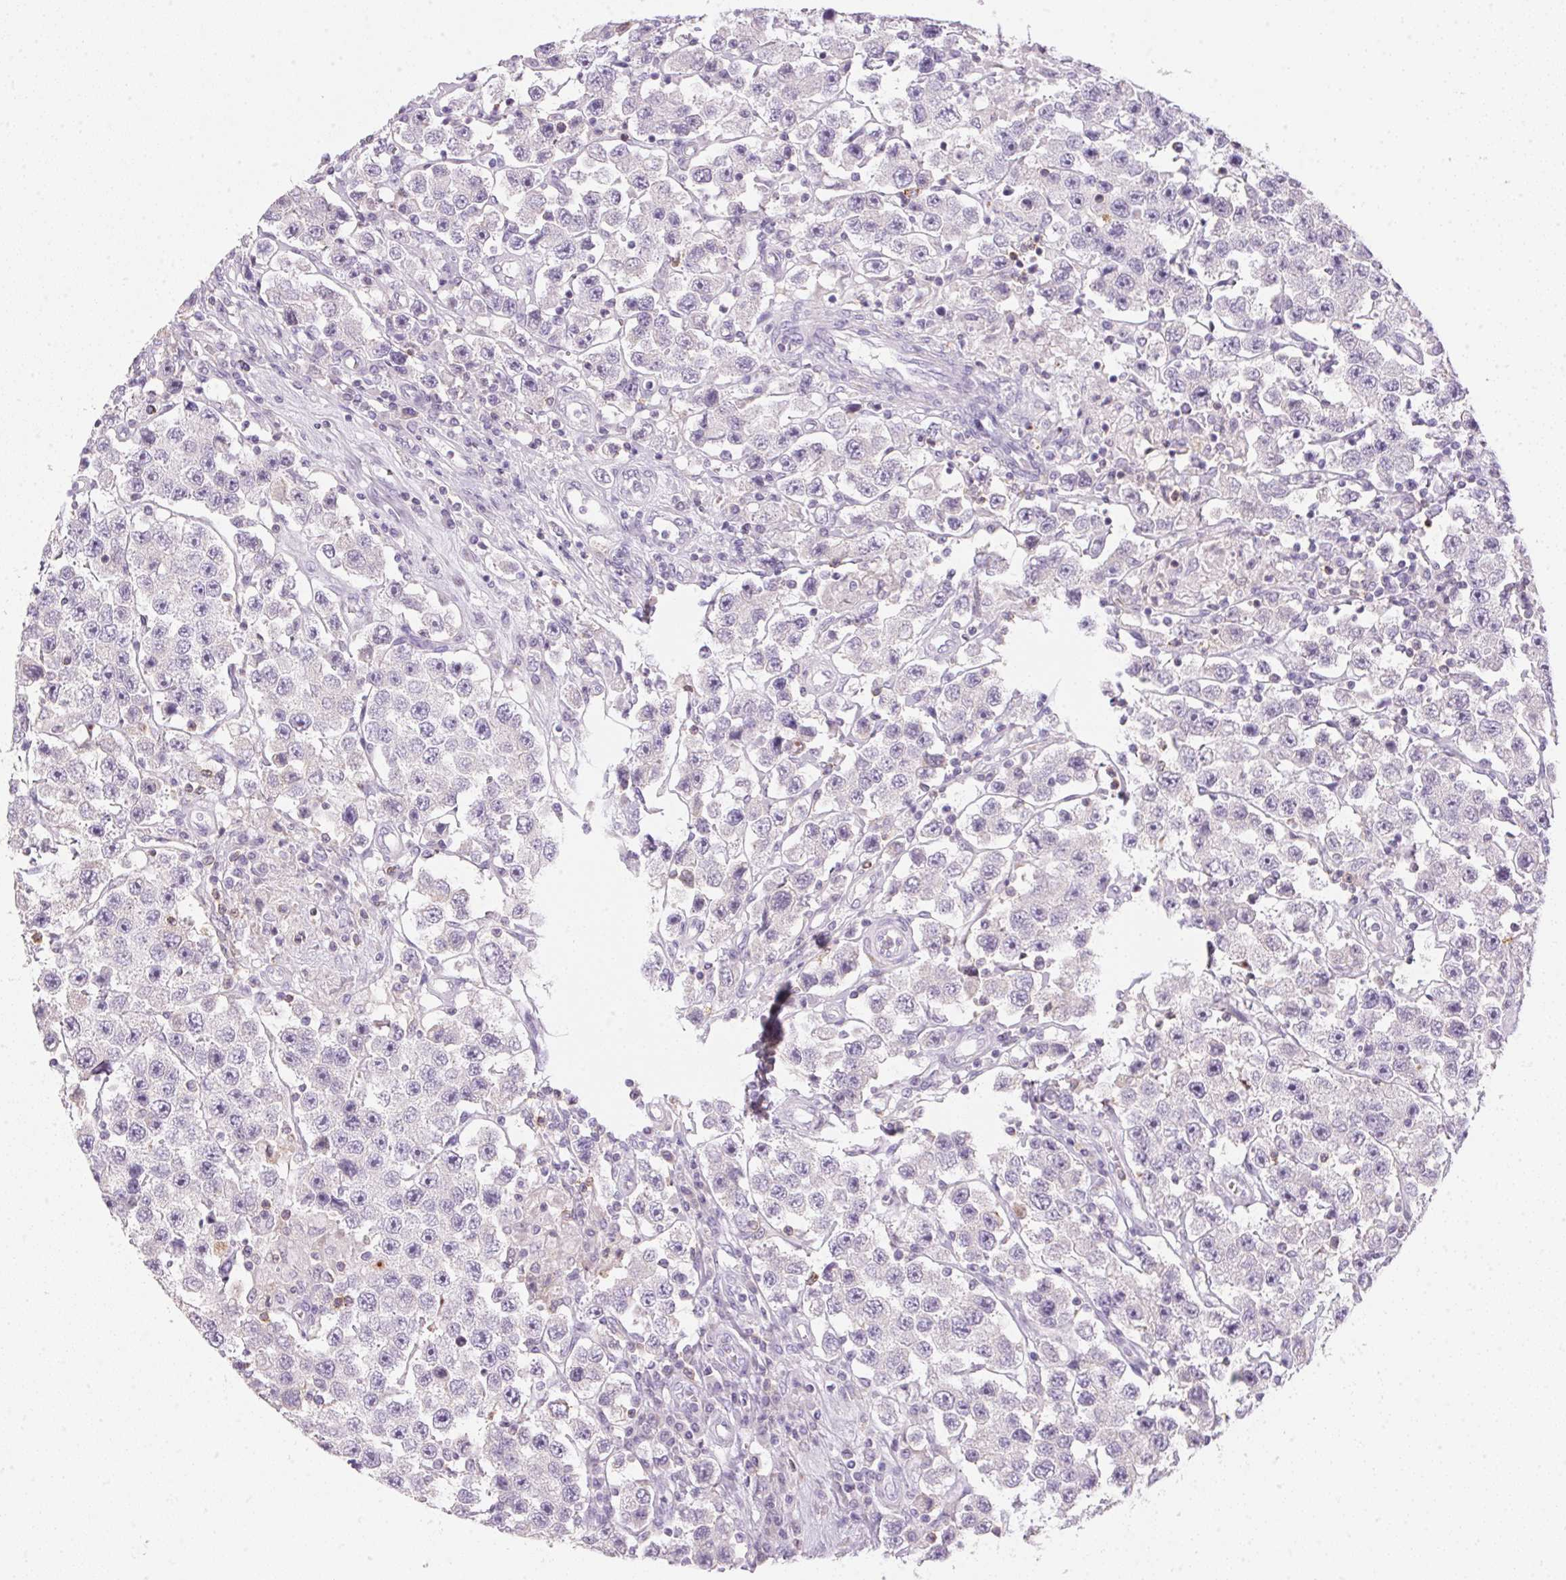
{"staining": {"intensity": "negative", "quantity": "none", "location": "none"}, "tissue": "testis cancer", "cell_type": "Tumor cells", "image_type": "cancer", "snomed": [{"axis": "morphology", "description": "Seminoma, NOS"}, {"axis": "topography", "description": "Testis"}], "caption": "Immunohistochemistry image of neoplastic tissue: human testis seminoma stained with DAB (3,3'-diaminobenzidine) displays no significant protein positivity in tumor cells. Brightfield microscopy of immunohistochemistry stained with DAB (3,3'-diaminobenzidine) (brown) and hematoxylin (blue), captured at high magnification.", "gene": "ECPAS", "patient": {"sex": "male", "age": 45}}